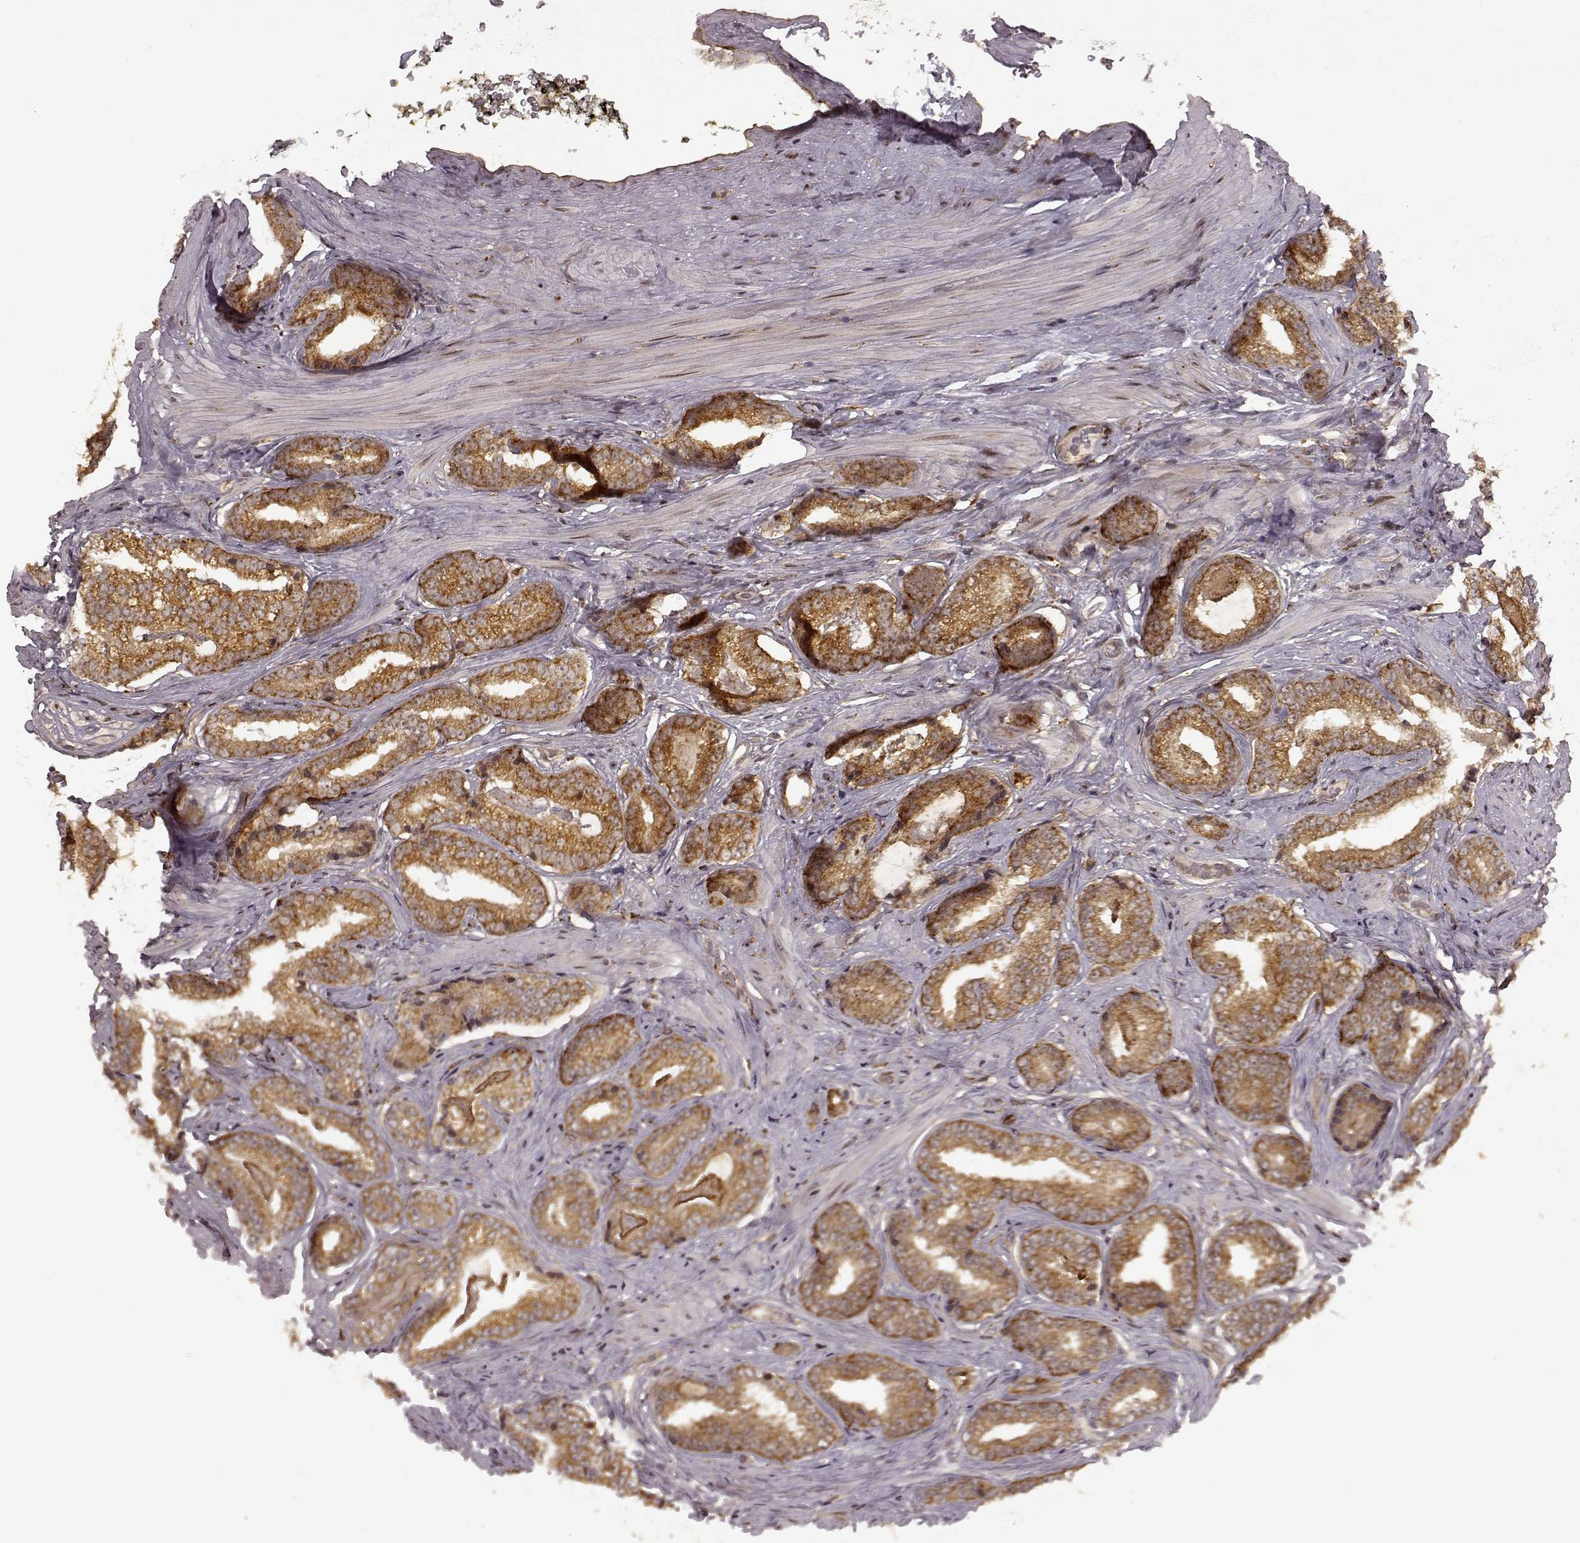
{"staining": {"intensity": "moderate", "quantity": ">75%", "location": "cytoplasmic/membranous"}, "tissue": "prostate cancer", "cell_type": "Tumor cells", "image_type": "cancer", "snomed": [{"axis": "morphology", "description": "Adenocarcinoma, Low grade"}, {"axis": "topography", "description": "Prostate"}], "caption": "This is a photomicrograph of immunohistochemistry staining of prostate cancer (low-grade adenocarcinoma), which shows moderate expression in the cytoplasmic/membranous of tumor cells.", "gene": "SLC12A9", "patient": {"sex": "male", "age": 61}}